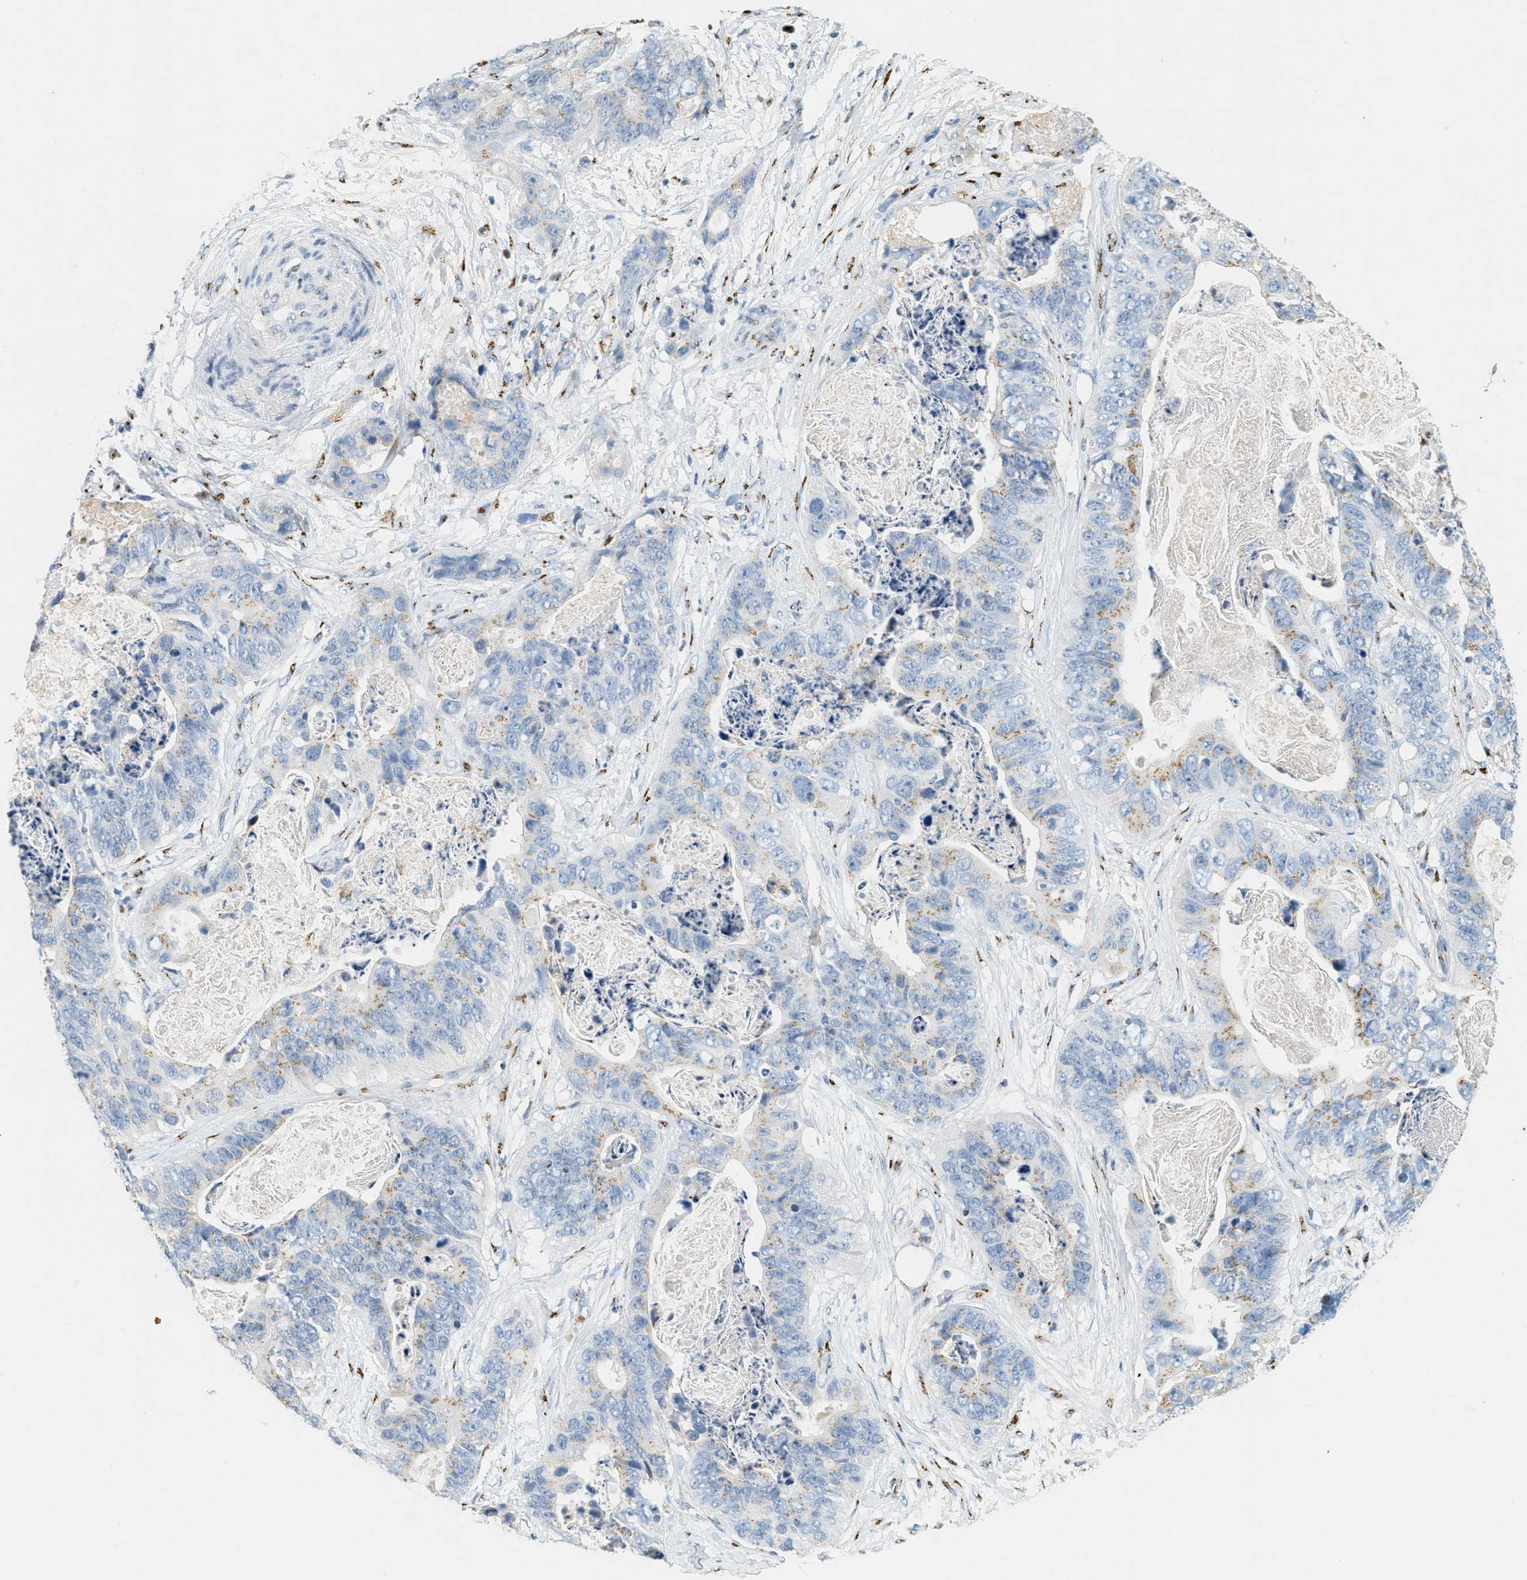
{"staining": {"intensity": "weak", "quantity": "<25%", "location": "cytoplasmic/membranous"}, "tissue": "stomach cancer", "cell_type": "Tumor cells", "image_type": "cancer", "snomed": [{"axis": "morphology", "description": "Adenocarcinoma, NOS"}, {"axis": "topography", "description": "Stomach"}], "caption": "This is an IHC image of stomach cancer. There is no positivity in tumor cells.", "gene": "ENTPD4", "patient": {"sex": "female", "age": 89}}